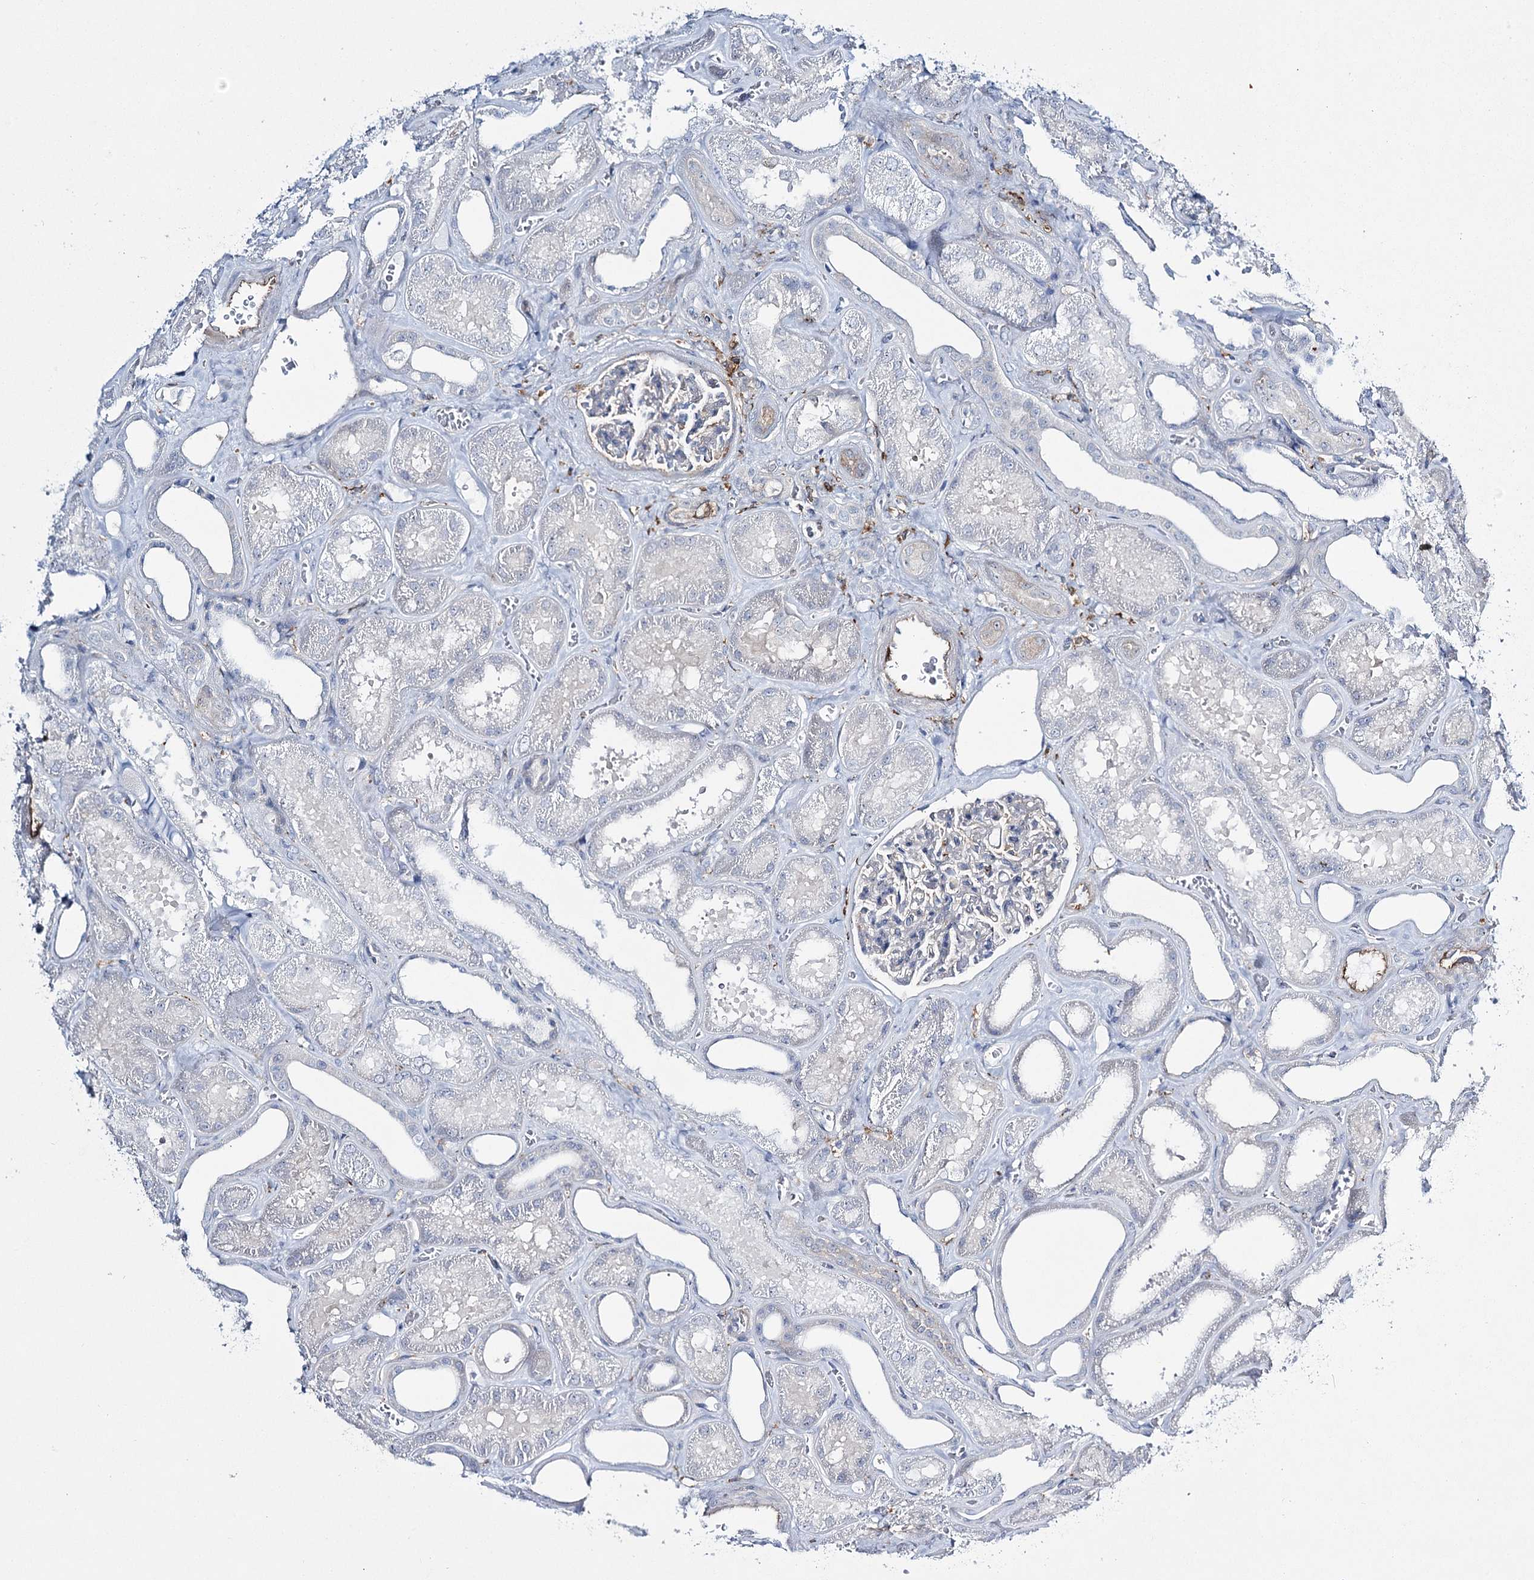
{"staining": {"intensity": "negative", "quantity": "none", "location": "none"}, "tissue": "kidney", "cell_type": "Cells in glomeruli", "image_type": "normal", "snomed": [{"axis": "morphology", "description": "Normal tissue, NOS"}, {"axis": "morphology", "description": "Adenocarcinoma, NOS"}, {"axis": "topography", "description": "Kidney"}], "caption": "Micrograph shows no protein positivity in cells in glomeruli of normal kidney. Brightfield microscopy of IHC stained with DAB (3,3'-diaminobenzidine) (brown) and hematoxylin (blue), captured at high magnification.", "gene": "CCDC88A", "patient": {"sex": "female", "age": 68}}